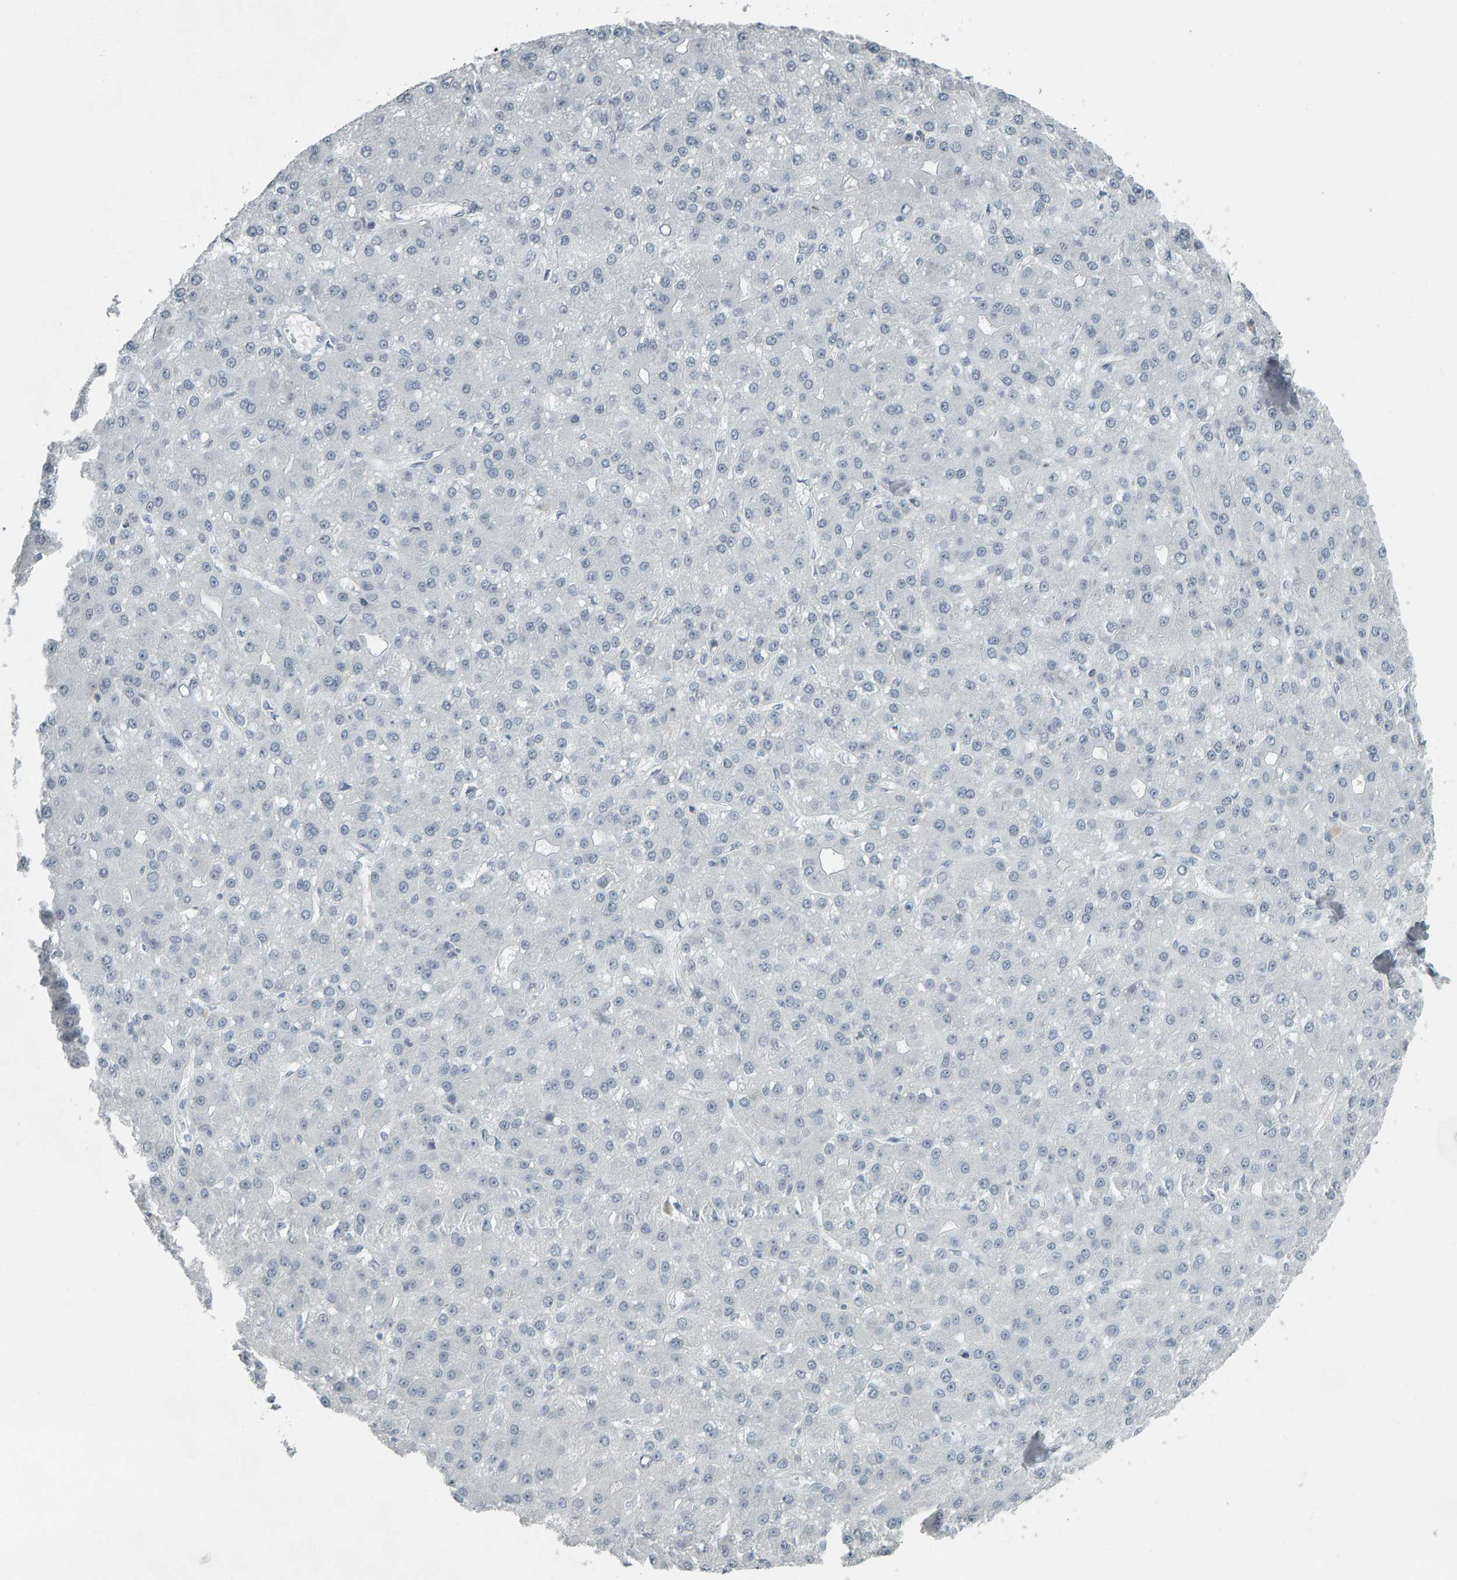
{"staining": {"intensity": "negative", "quantity": "none", "location": "none"}, "tissue": "liver cancer", "cell_type": "Tumor cells", "image_type": "cancer", "snomed": [{"axis": "morphology", "description": "Carcinoma, Hepatocellular, NOS"}, {"axis": "topography", "description": "Liver"}], "caption": "IHC of human hepatocellular carcinoma (liver) shows no staining in tumor cells.", "gene": "PYY", "patient": {"sex": "male", "age": 67}}